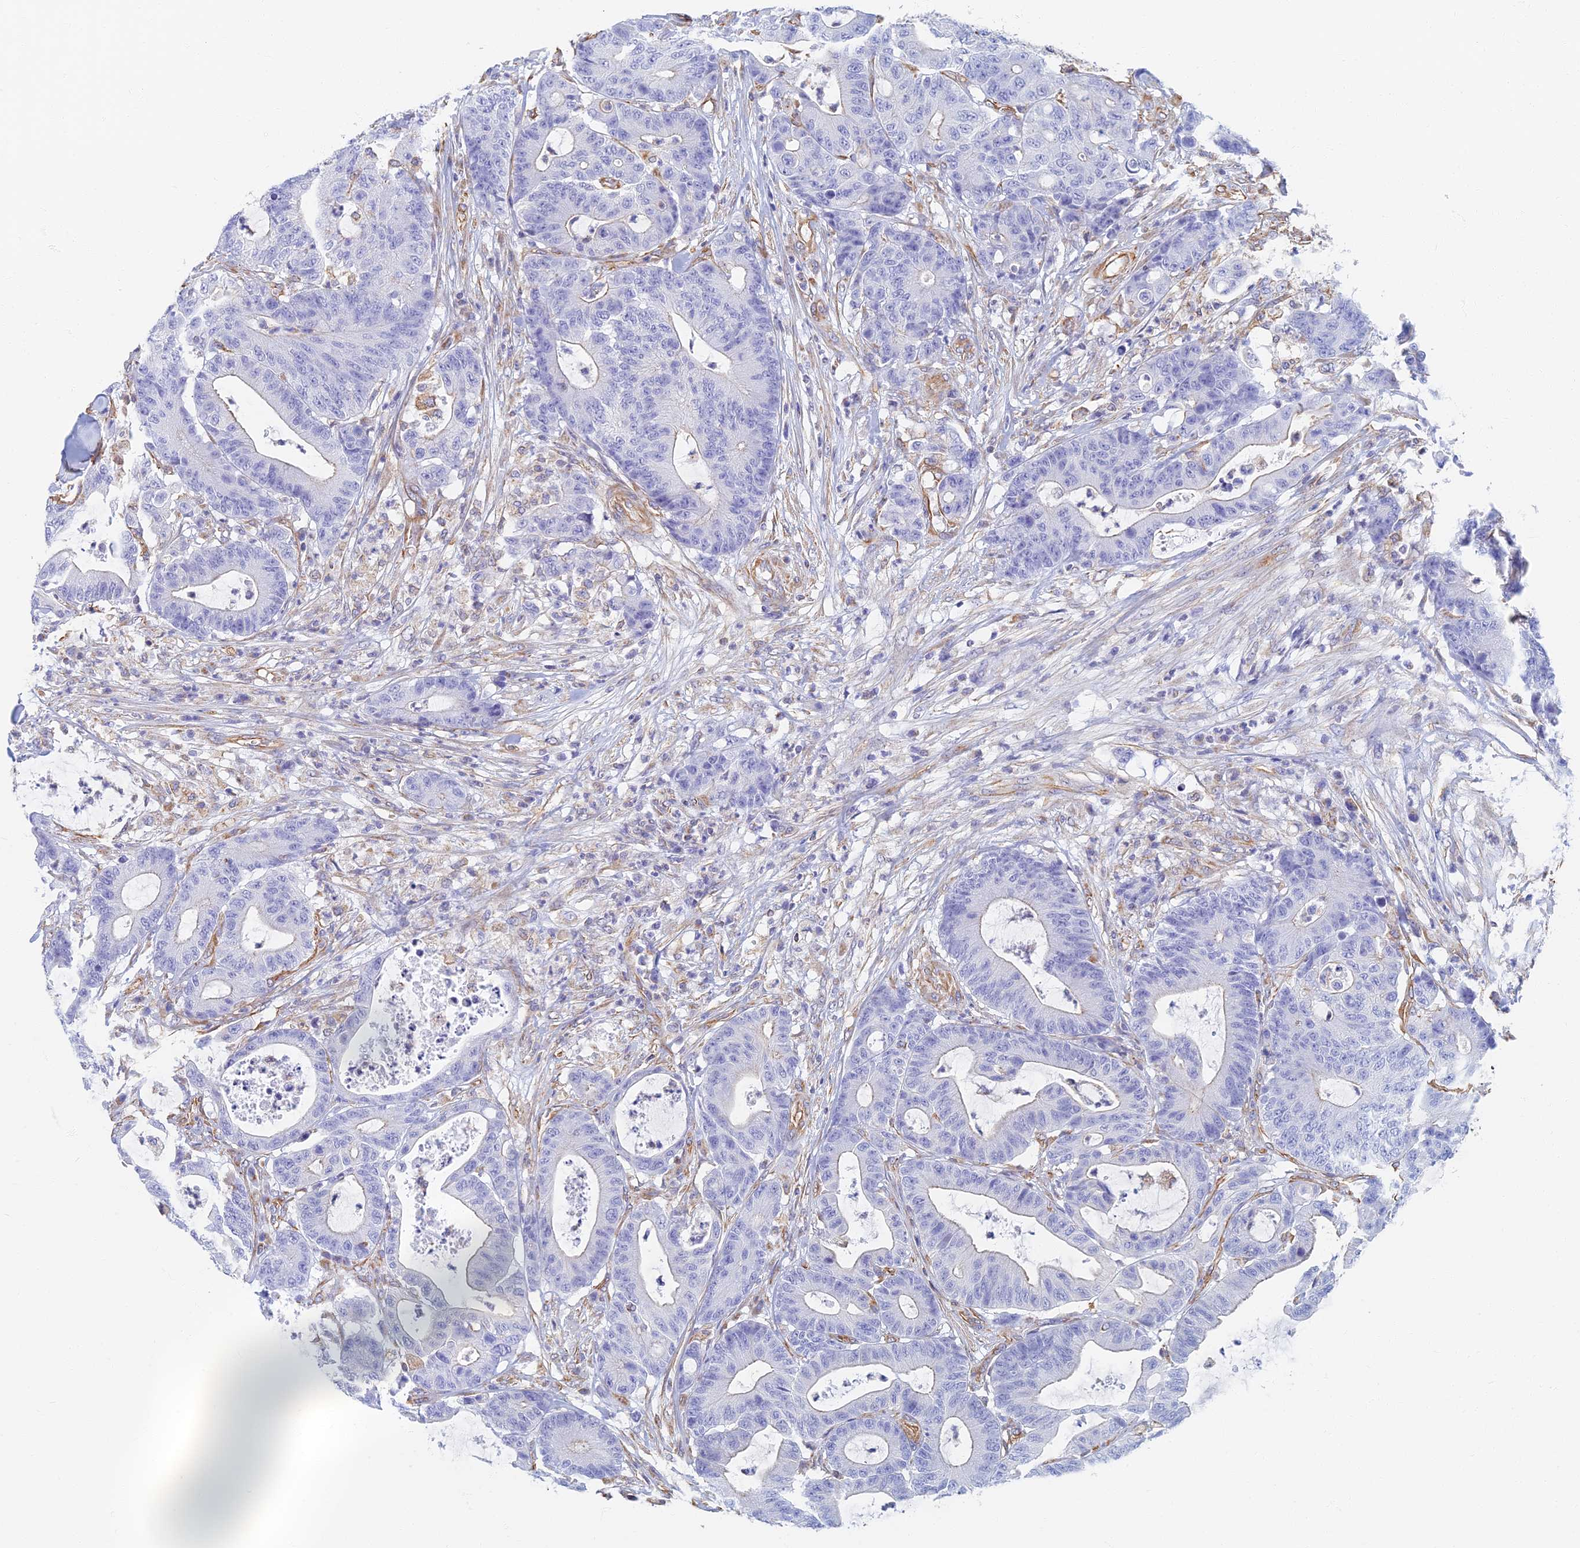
{"staining": {"intensity": "negative", "quantity": "none", "location": "none"}, "tissue": "colorectal cancer", "cell_type": "Tumor cells", "image_type": "cancer", "snomed": [{"axis": "morphology", "description": "Adenocarcinoma, NOS"}, {"axis": "topography", "description": "Colon"}], "caption": "Immunohistochemical staining of colorectal adenocarcinoma shows no significant positivity in tumor cells.", "gene": "RMC1", "patient": {"sex": "female", "age": 84}}